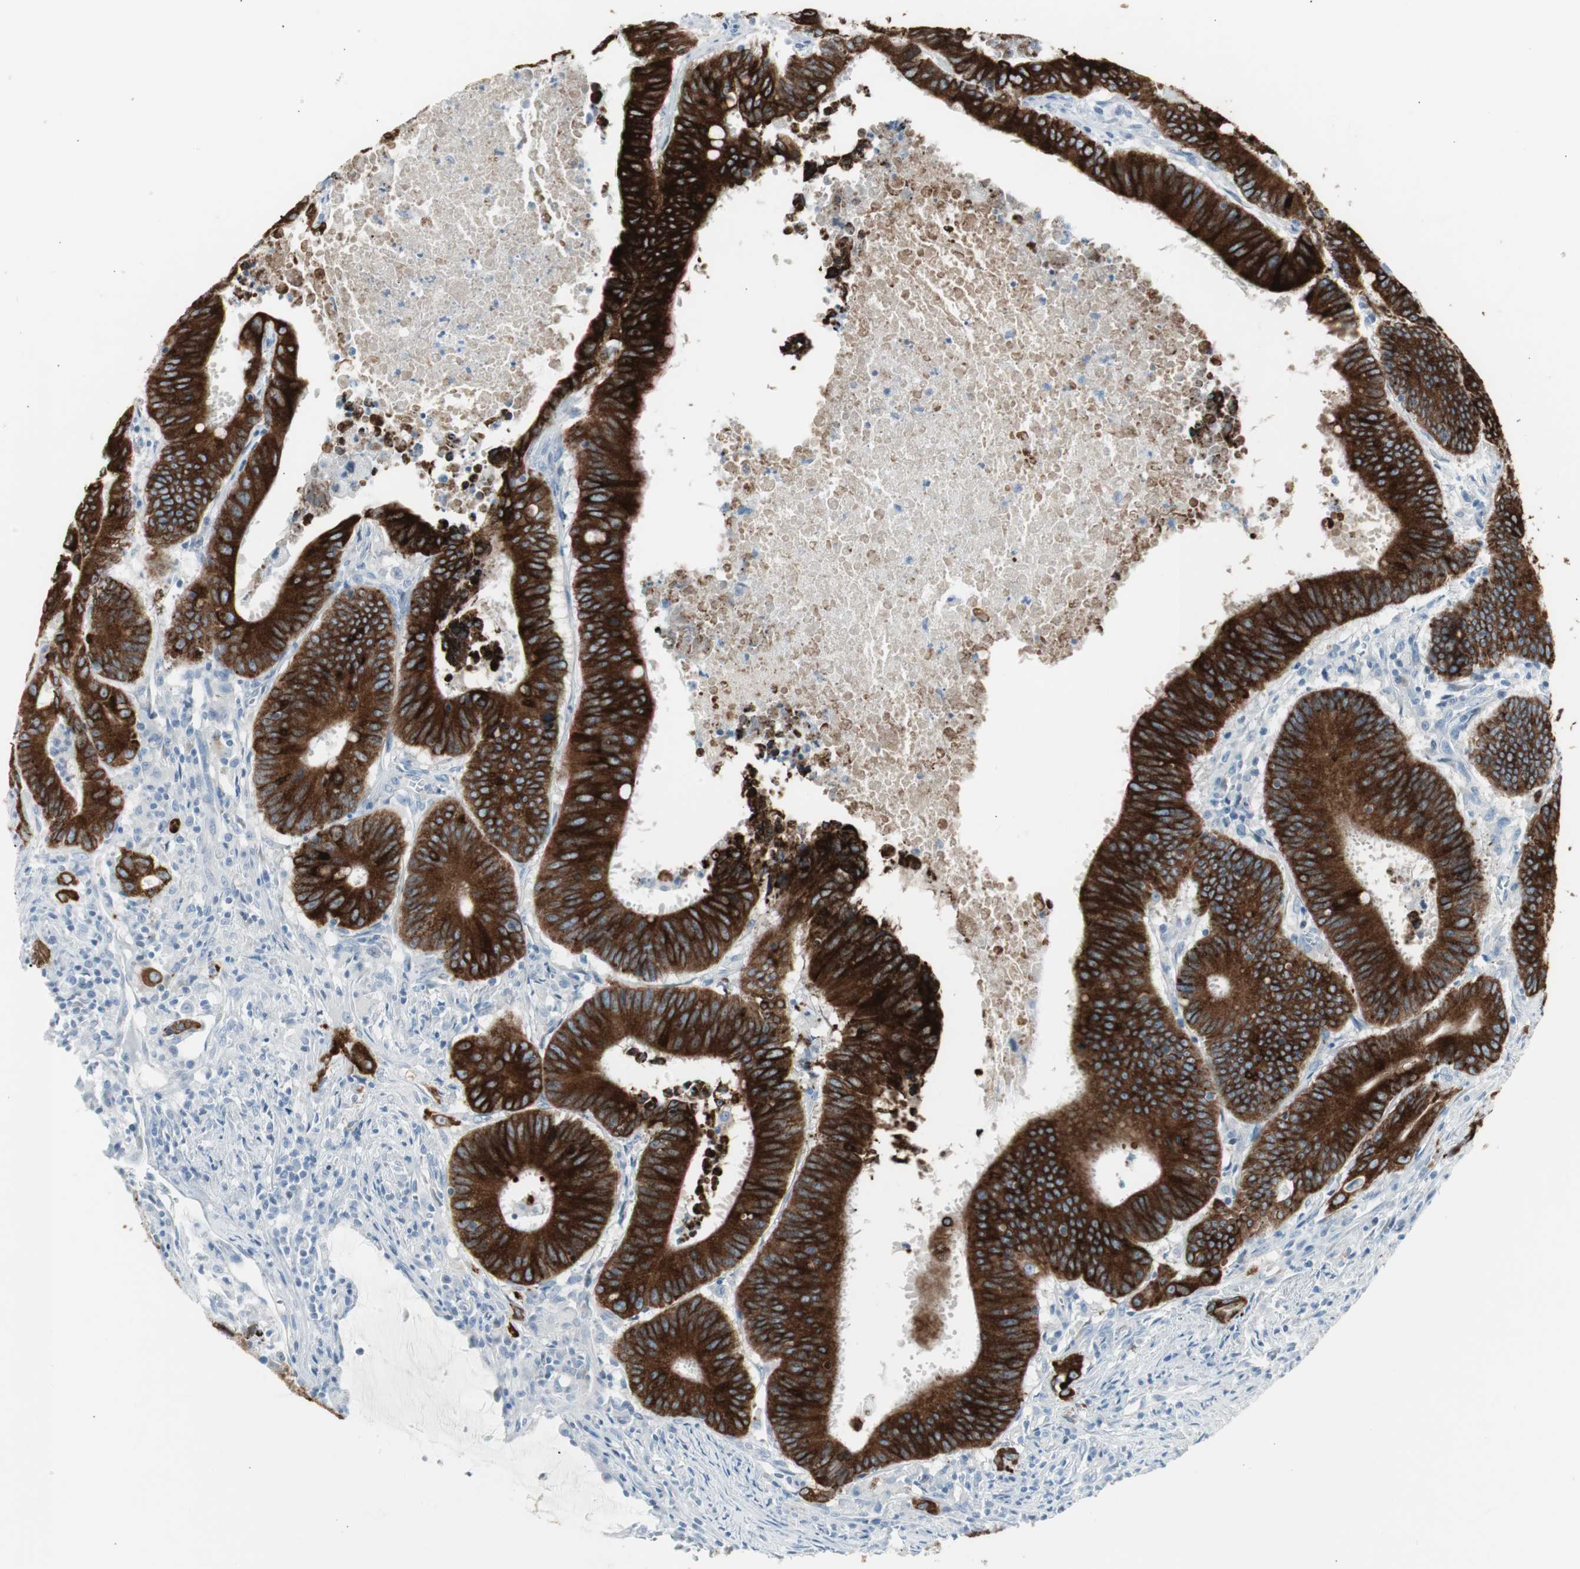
{"staining": {"intensity": "strong", "quantity": ">75%", "location": "cytoplasmic/membranous"}, "tissue": "colorectal cancer", "cell_type": "Tumor cells", "image_type": "cancer", "snomed": [{"axis": "morphology", "description": "Adenocarcinoma, NOS"}, {"axis": "topography", "description": "Colon"}], "caption": "A histopathology image showing strong cytoplasmic/membranous expression in approximately >75% of tumor cells in colorectal cancer (adenocarcinoma), as visualized by brown immunohistochemical staining.", "gene": "AGR2", "patient": {"sex": "male", "age": 45}}